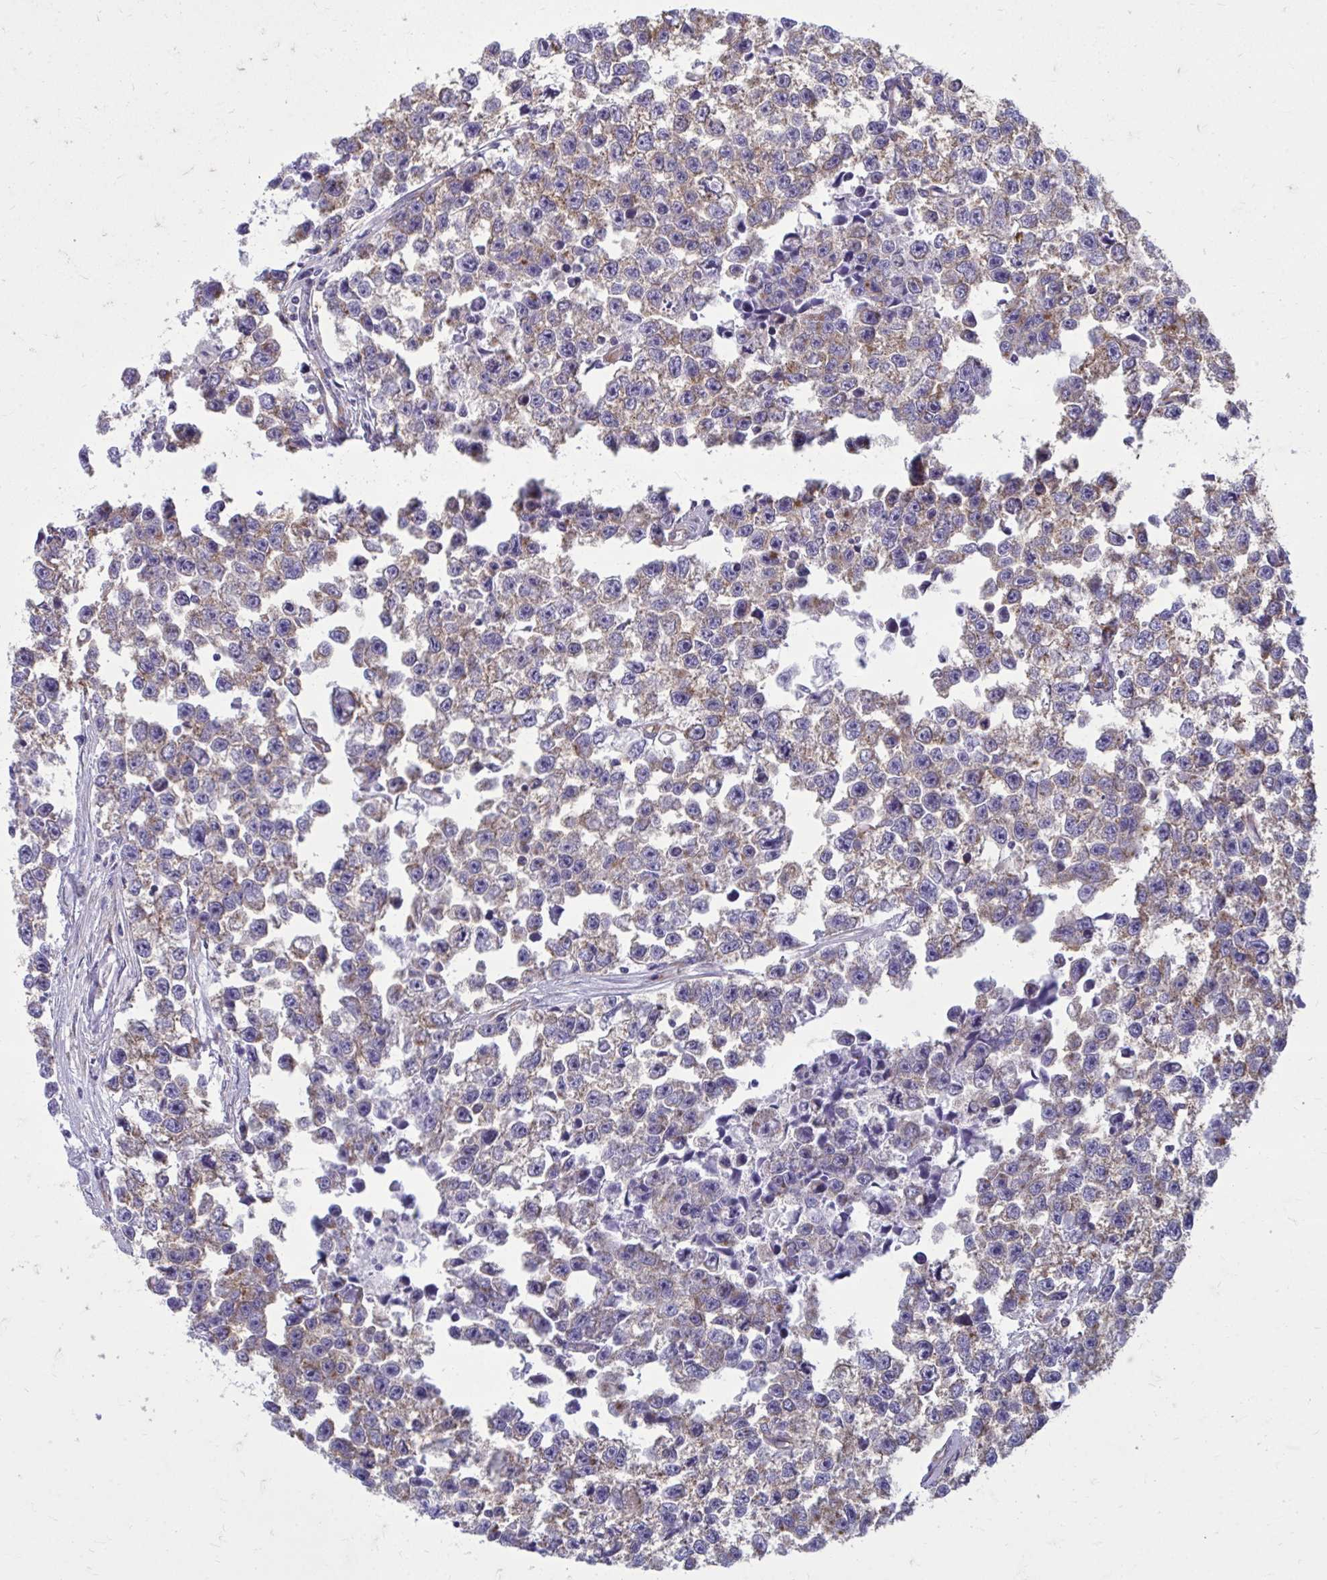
{"staining": {"intensity": "weak", "quantity": "25%-75%", "location": "cytoplasmic/membranous"}, "tissue": "testis cancer", "cell_type": "Tumor cells", "image_type": "cancer", "snomed": [{"axis": "morphology", "description": "Seminoma, NOS"}, {"axis": "topography", "description": "Testis"}], "caption": "Protein staining reveals weak cytoplasmic/membranous positivity in about 25%-75% of tumor cells in testis seminoma. (Brightfield microscopy of DAB IHC at high magnification).", "gene": "CLTA", "patient": {"sex": "male", "age": 26}}